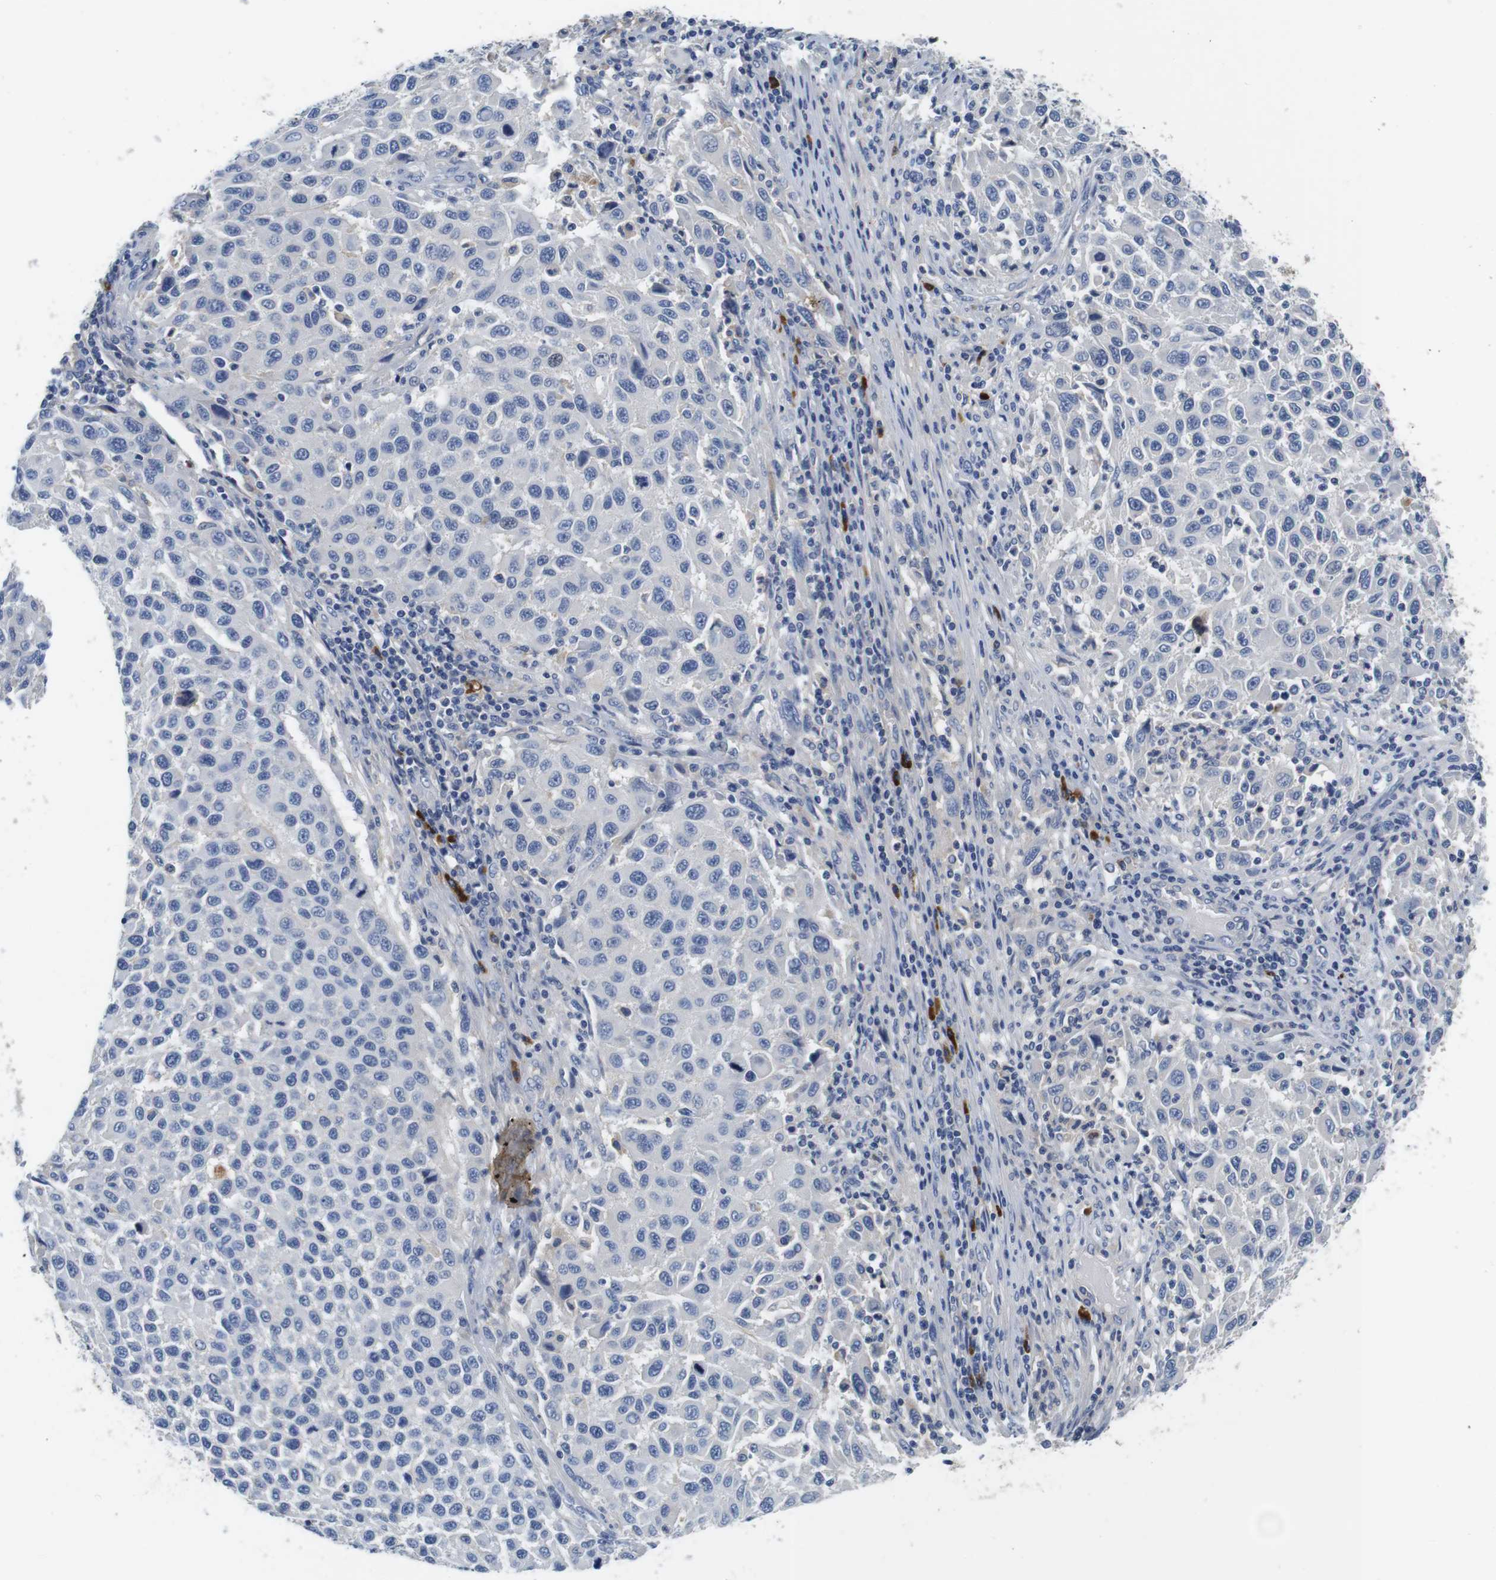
{"staining": {"intensity": "negative", "quantity": "none", "location": "none"}, "tissue": "melanoma", "cell_type": "Tumor cells", "image_type": "cancer", "snomed": [{"axis": "morphology", "description": "Malignant melanoma, Metastatic site"}, {"axis": "topography", "description": "Lymph node"}], "caption": "This is an immunohistochemistry micrograph of melanoma. There is no positivity in tumor cells.", "gene": "IGKC", "patient": {"sex": "male", "age": 61}}